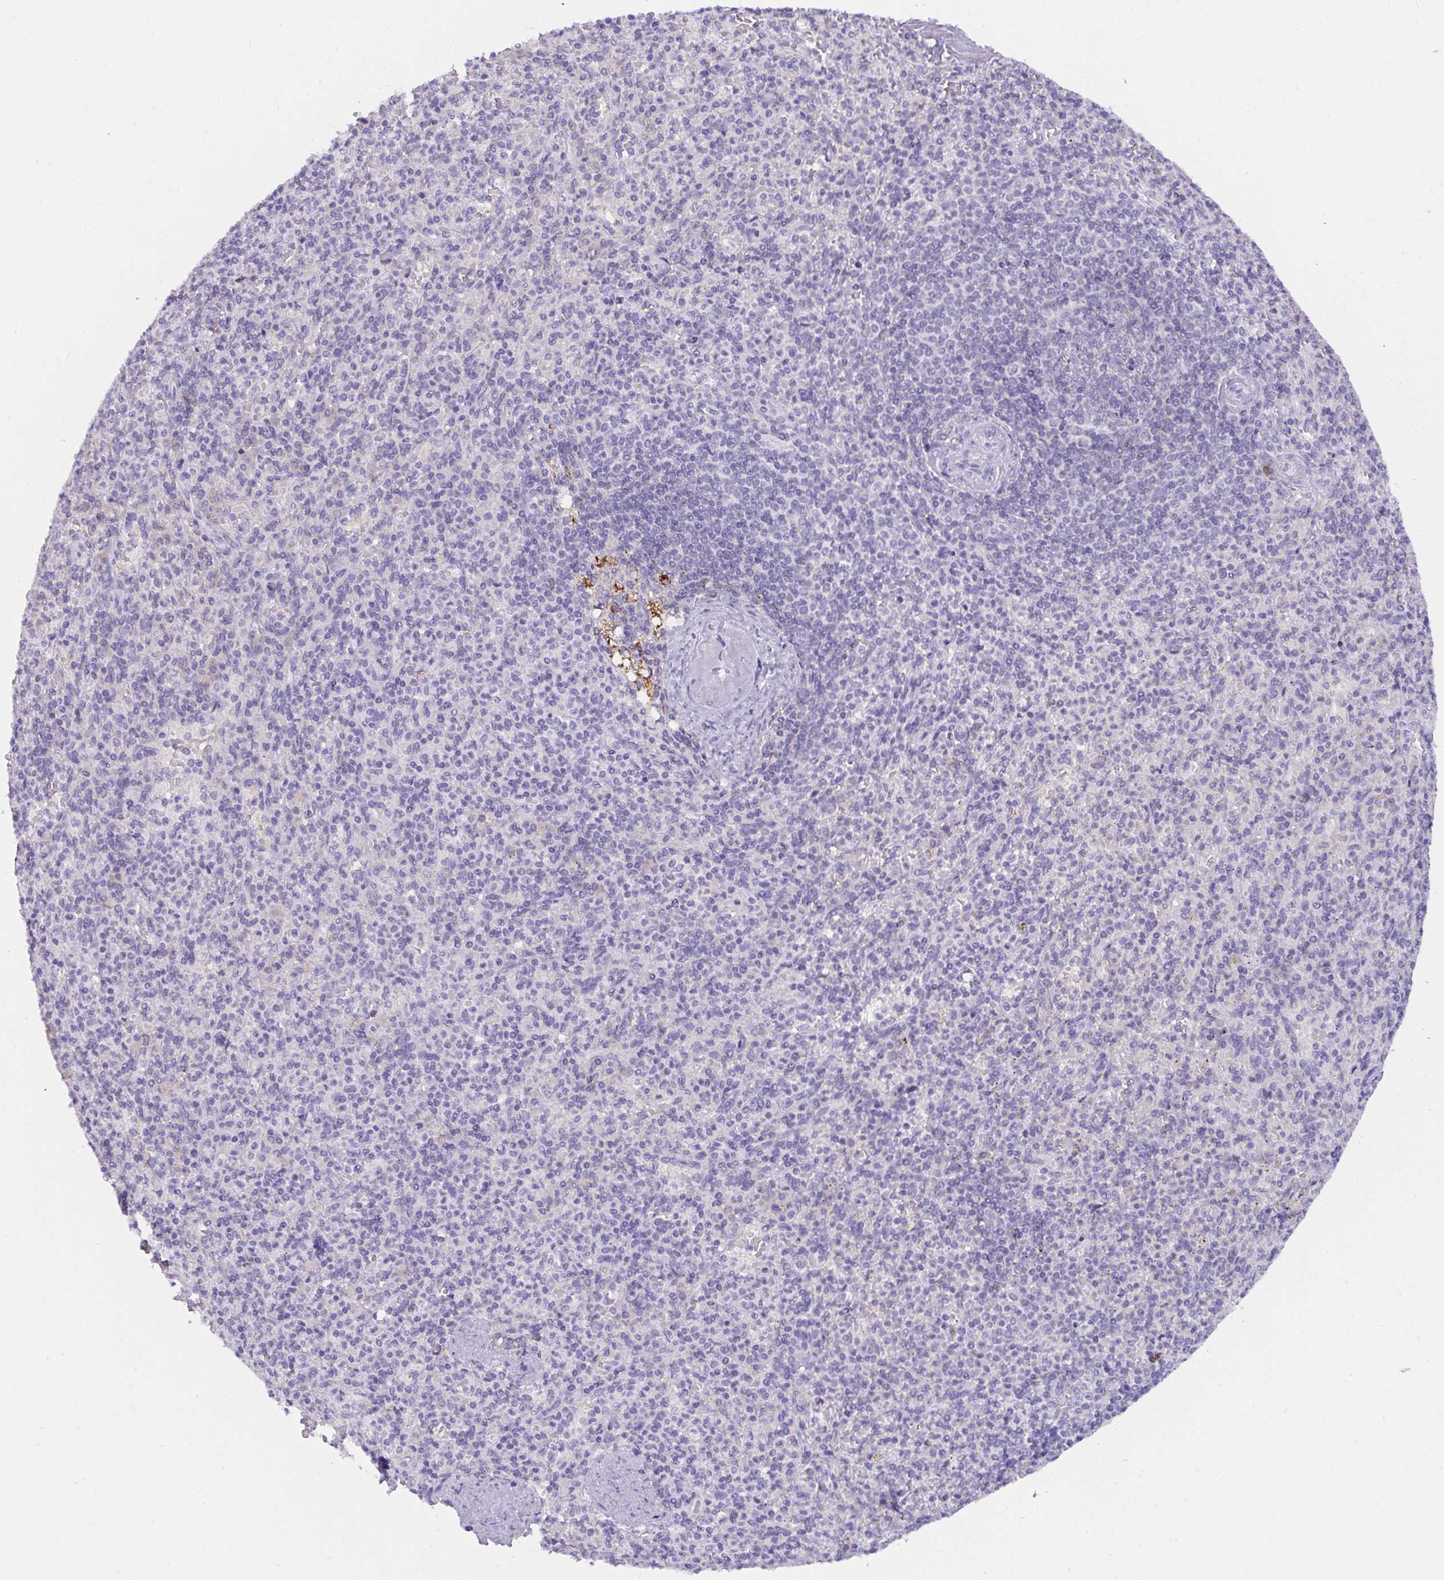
{"staining": {"intensity": "negative", "quantity": "none", "location": "none"}, "tissue": "spleen", "cell_type": "Cells in red pulp", "image_type": "normal", "snomed": [{"axis": "morphology", "description": "Normal tissue, NOS"}, {"axis": "topography", "description": "Spleen"}], "caption": "Immunohistochemical staining of benign spleen shows no significant positivity in cells in red pulp. (Brightfield microscopy of DAB IHC at high magnification).", "gene": "SEMA6B", "patient": {"sex": "female", "age": 74}}